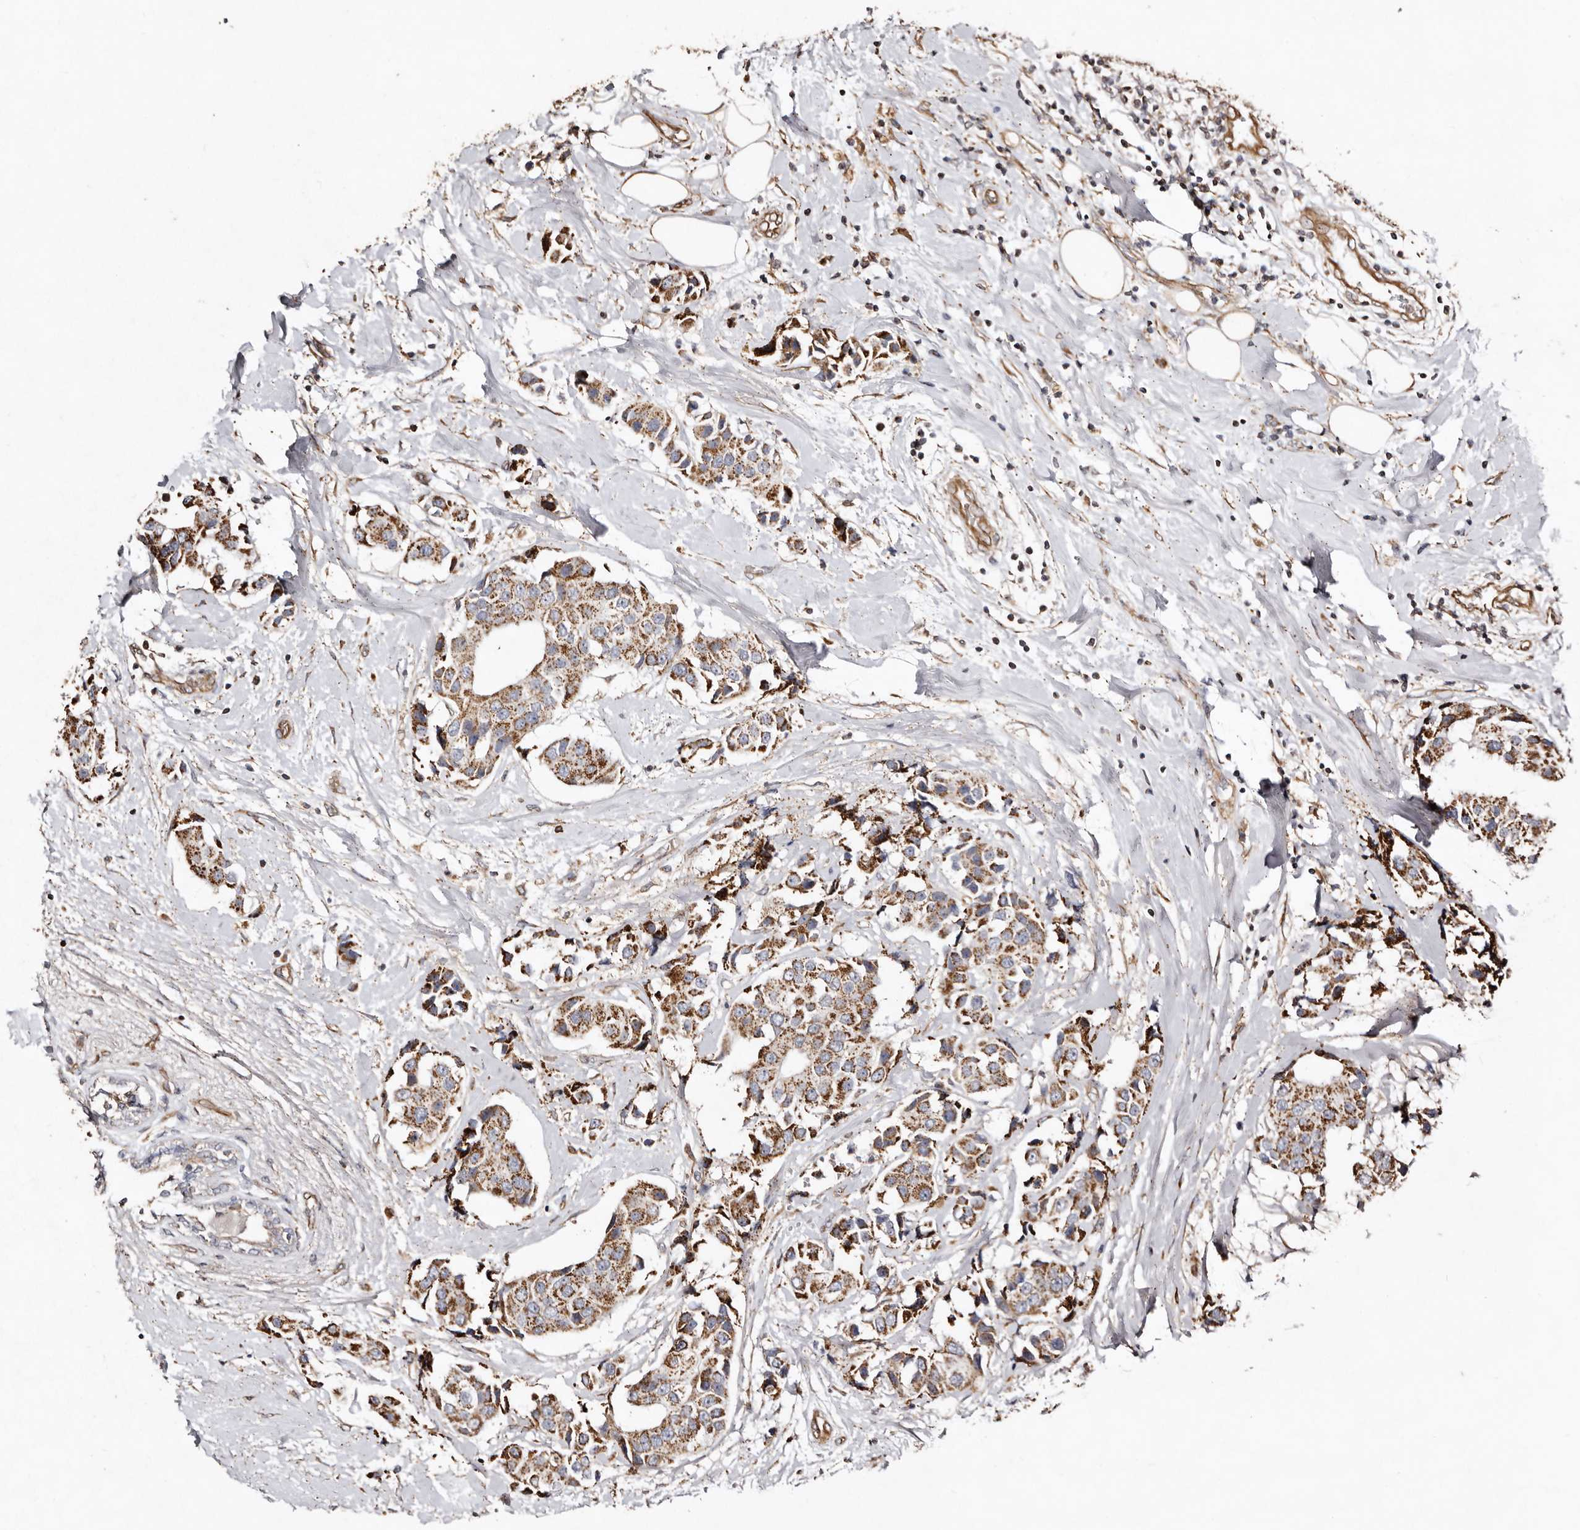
{"staining": {"intensity": "moderate", "quantity": ">75%", "location": "cytoplasmic/membranous"}, "tissue": "breast cancer", "cell_type": "Tumor cells", "image_type": "cancer", "snomed": [{"axis": "morphology", "description": "Normal tissue, NOS"}, {"axis": "morphology", "description": "Duct carcinoma"}, {"axis": "topography", "description": "Breast"}], "caption": "IHC photomicrograph of human breast cancer stained for a protein (brown), which exhibits medium levels of moderate cytoplasmic/membranous positivity in approximately >75% of tumor cells.", "gene": "MACC1", "patient": {"sex": "female", "age": 39}}